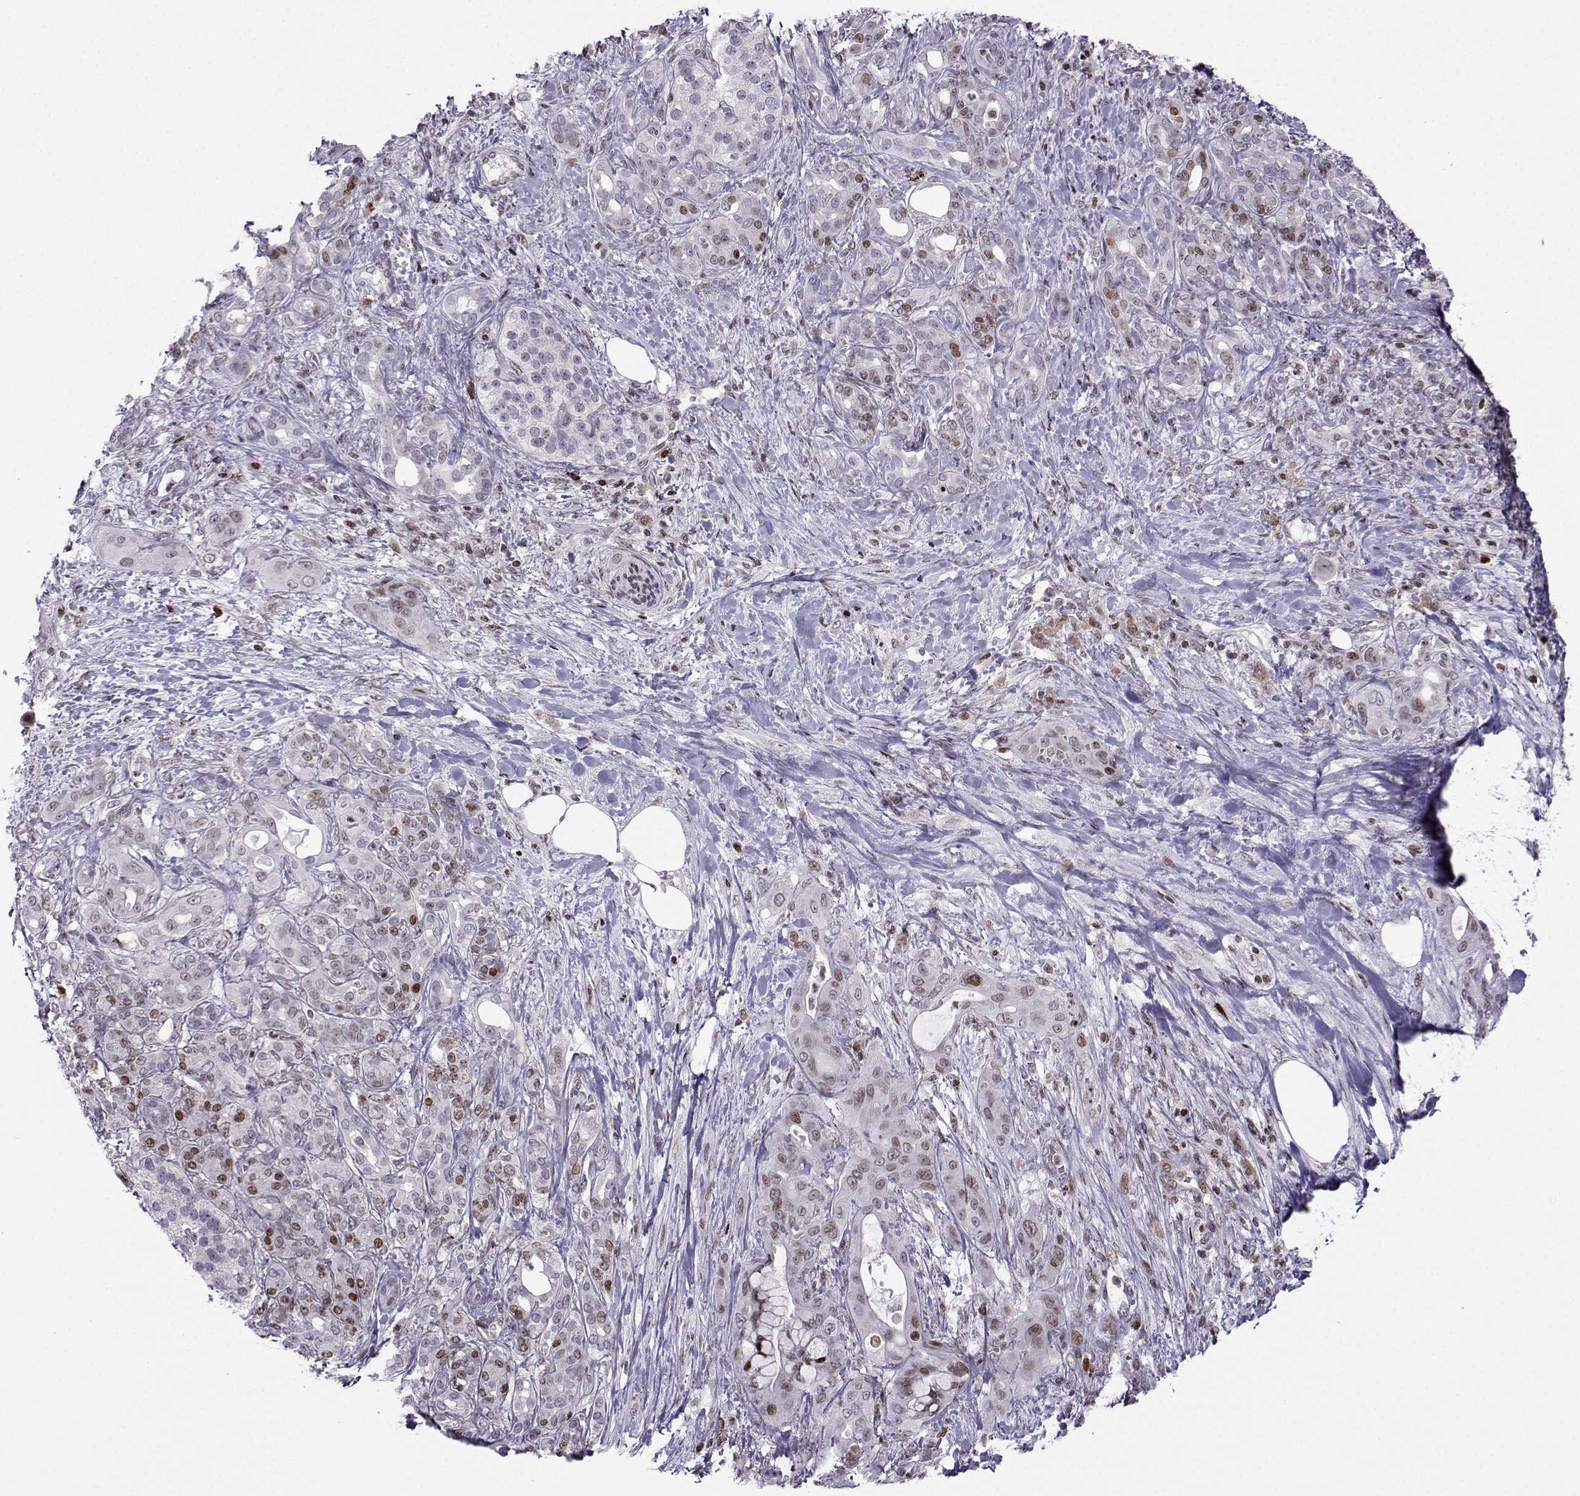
{"staining": {"intensity": "weak", "quantity": "<25%", "location": "nuclear"}, "tissue": "pancreatic cancer", "cell_type": "Tumor cells", "image_type": "cancer", "snomed": [{"axis": "morphology", "description": "Adenocarcinoma, NOS"}, {"axis": "topography", "description": "Pancreas"}], "caption": "Pancreatic cancer (adenocarcinoma) was stained to show a protein in brown. There is no significant staining in tumor cells. The staining was performed using DAB (3,3'-diaminobenzidine) to visualize the protein expression in brown, while the nuclei were stained in blue with hematoxylin (Magnification: 20x).", "gene": "ZNF19", "patient": {"sex": "male", "age": 71}}